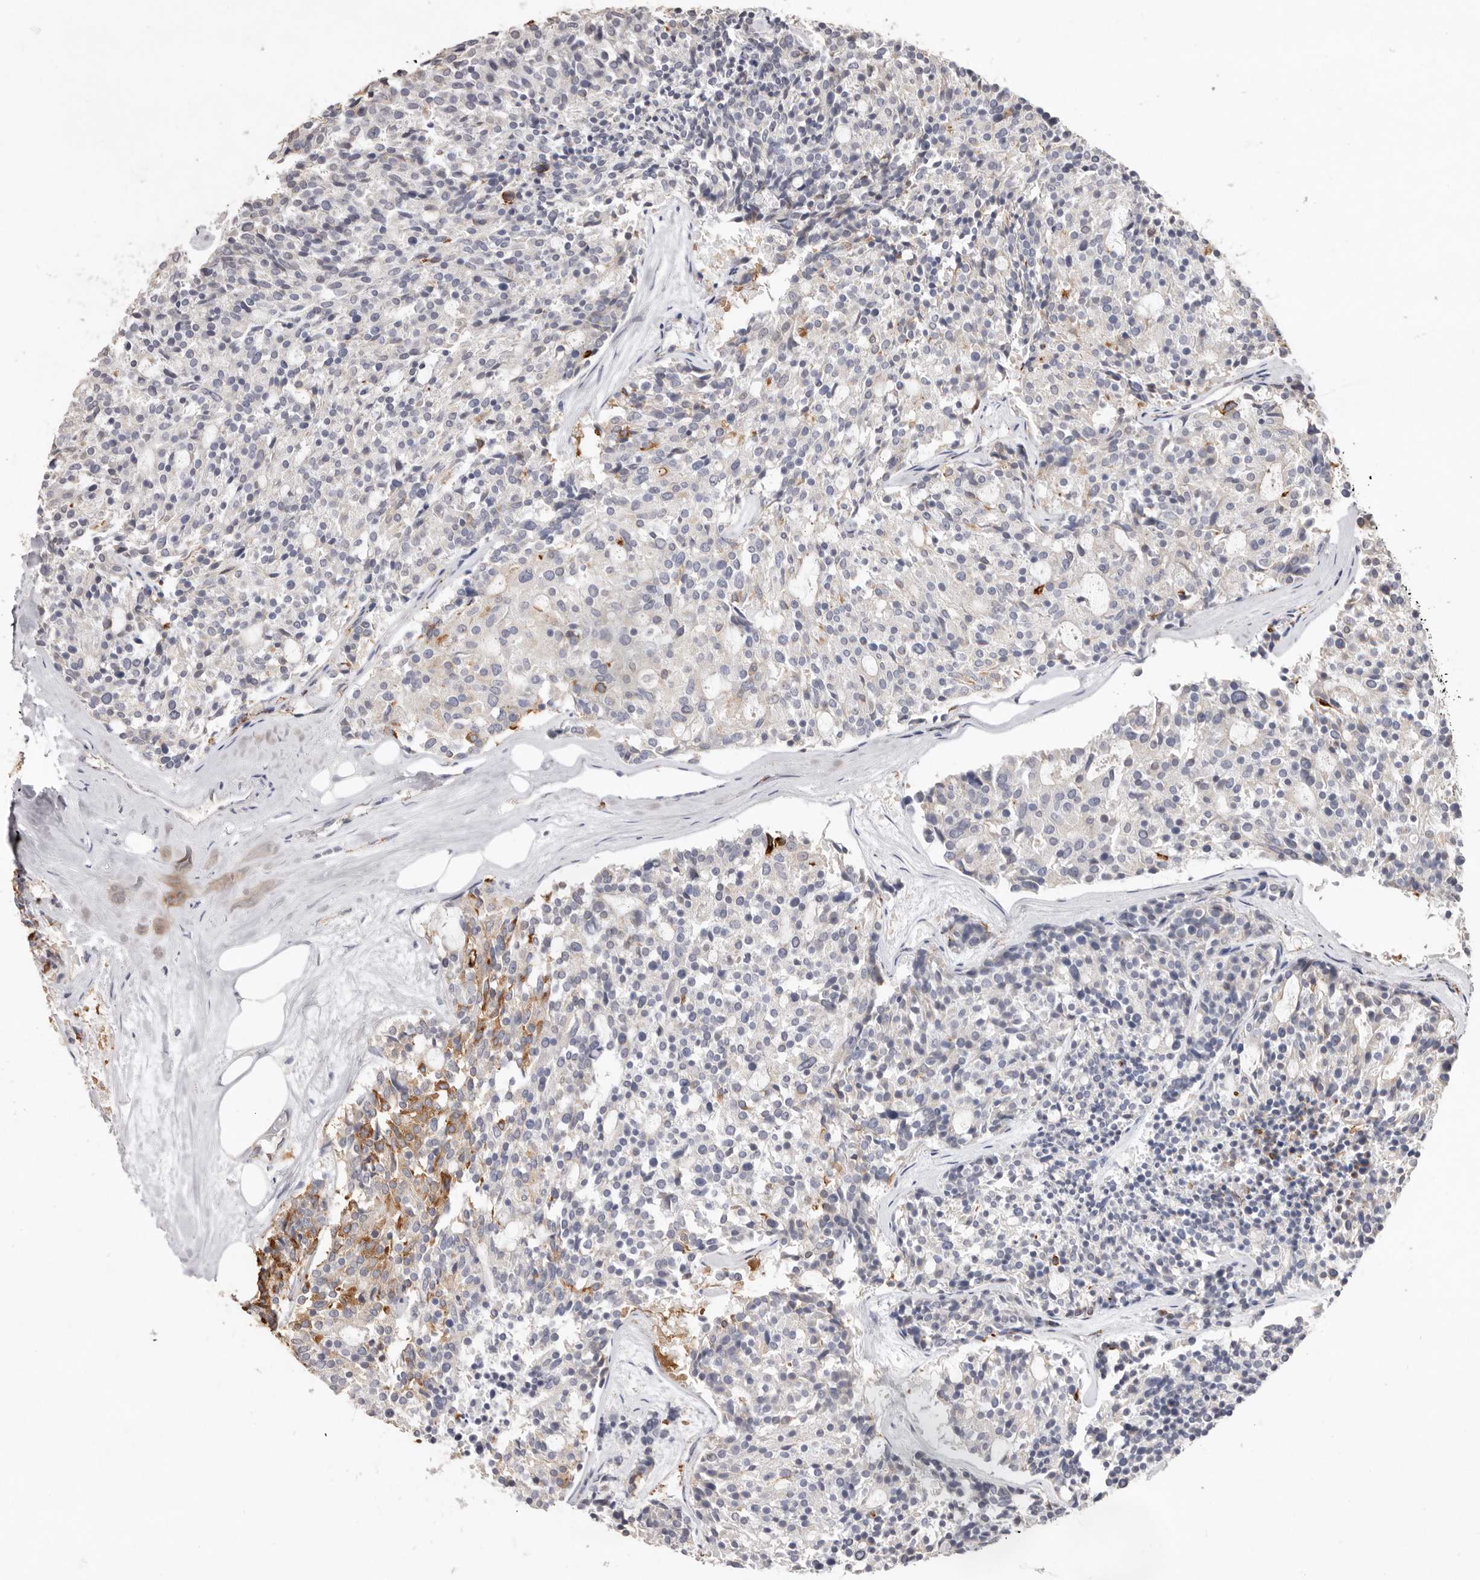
{"staining": {"intensity": "moderate", "quantity": "<25%", "location": "cytoplasmic/membranous"}, "tissue": "carcinoid", "cell_type": "Tumor cells", "image_type": "cancer", "snomed": [{"axis": "morphology", "description": "Carcinoid, malignant, NOS"}, {"axis": "topography", "description": "Pancreas"}], "caption": "Protein staining displays moderate cytoplasmic/membranous positivity in approximately <25% of tumor cells in malignant carcinoid.", "gene": "ZYG11B", "patient": {"sex": "female", "age": 54}}